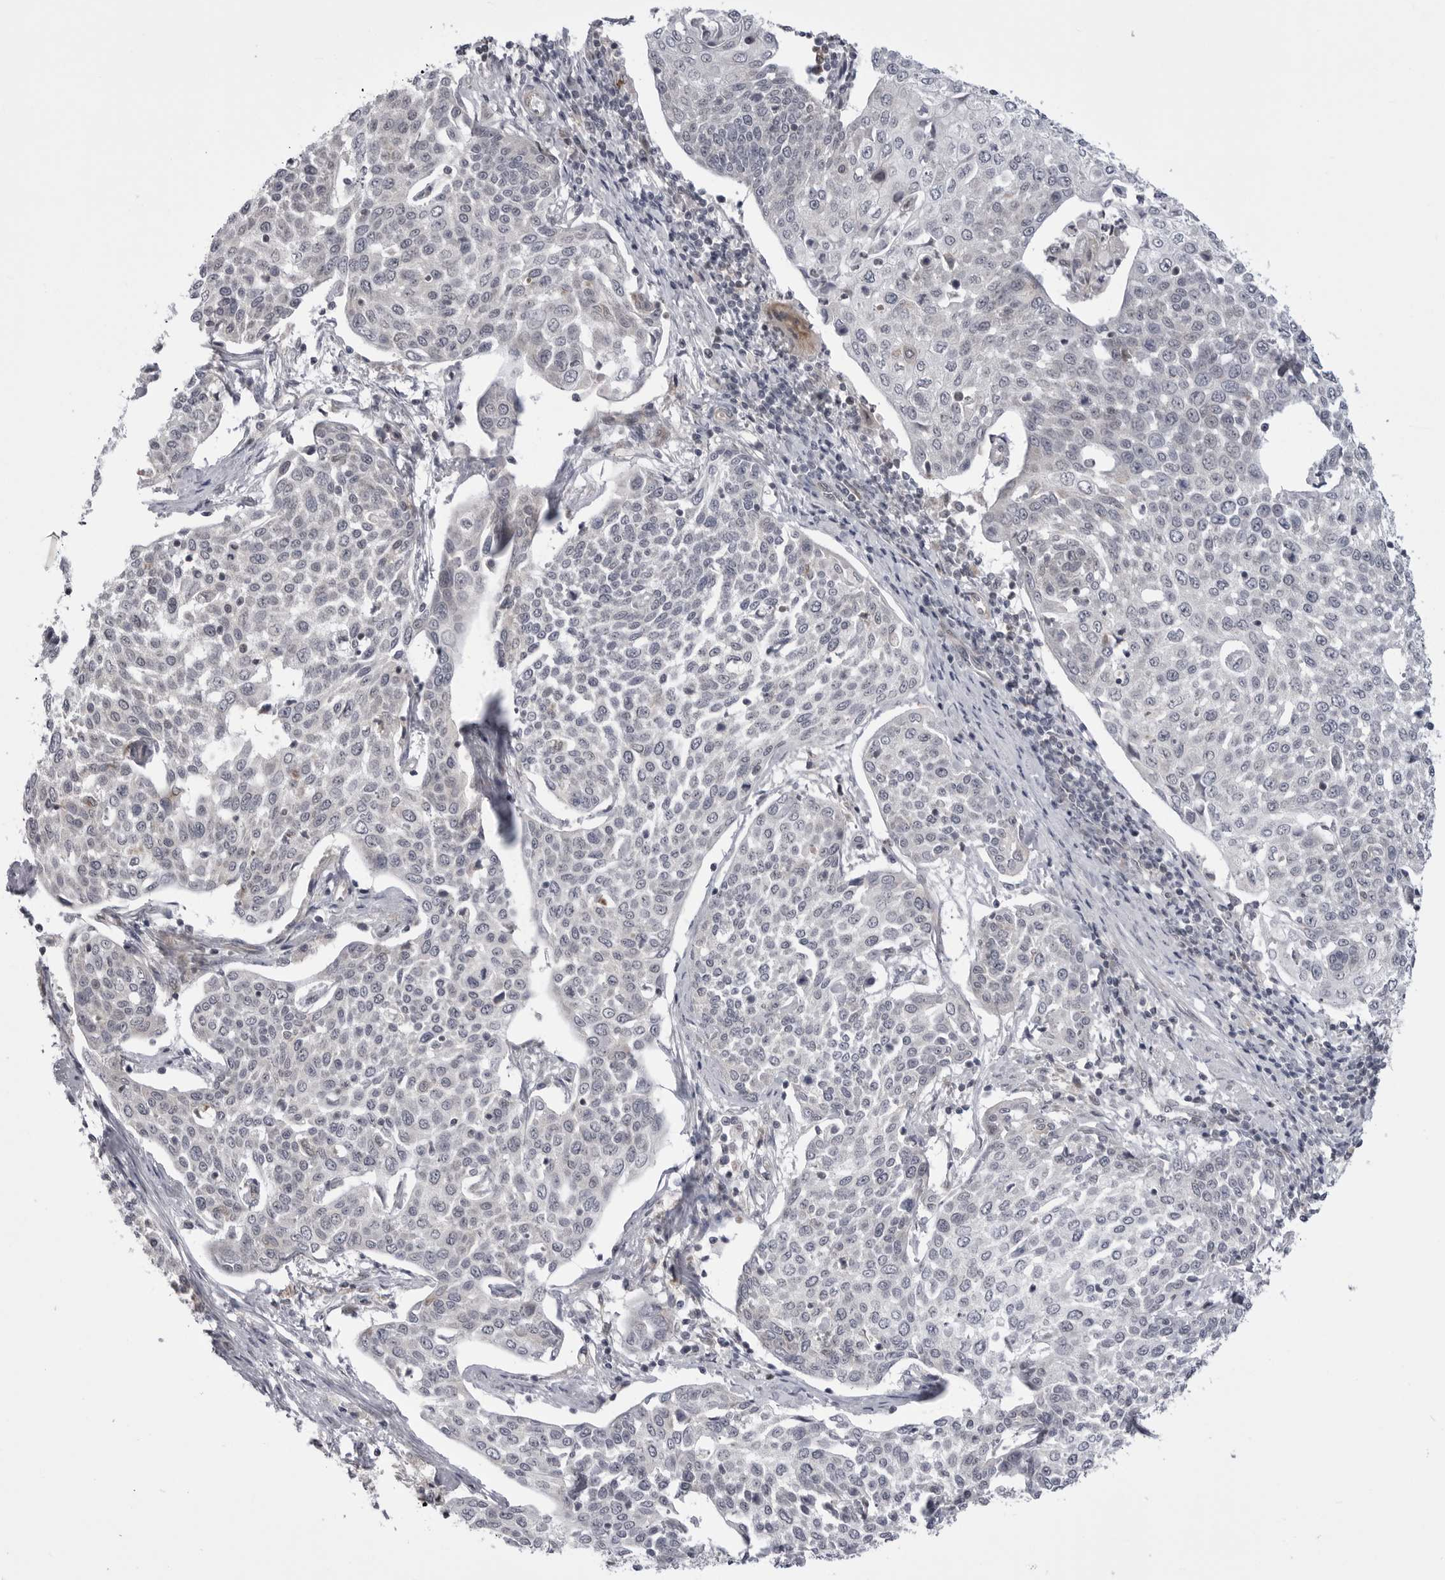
{"staining": {"intensity": "negative", "quantity": "none", "location": "none"}, "tissue": "cervical cancer", "cell_type": "Tumor cells", "image_type": "cancer", "snomed": [{"axis": "morphology", "description": "Squamous cell carcinoma, NOS"}, {"axis": "topography", "description": "Cervix"}], "caption": "An IHC micrograph of cervical squamous cell carcinoma is shown. There is no staining in tumor cells of cervical squamous cell carcinoma.", "gene": "CCDC18", "patient": {"sex": "female", "age": 34}}